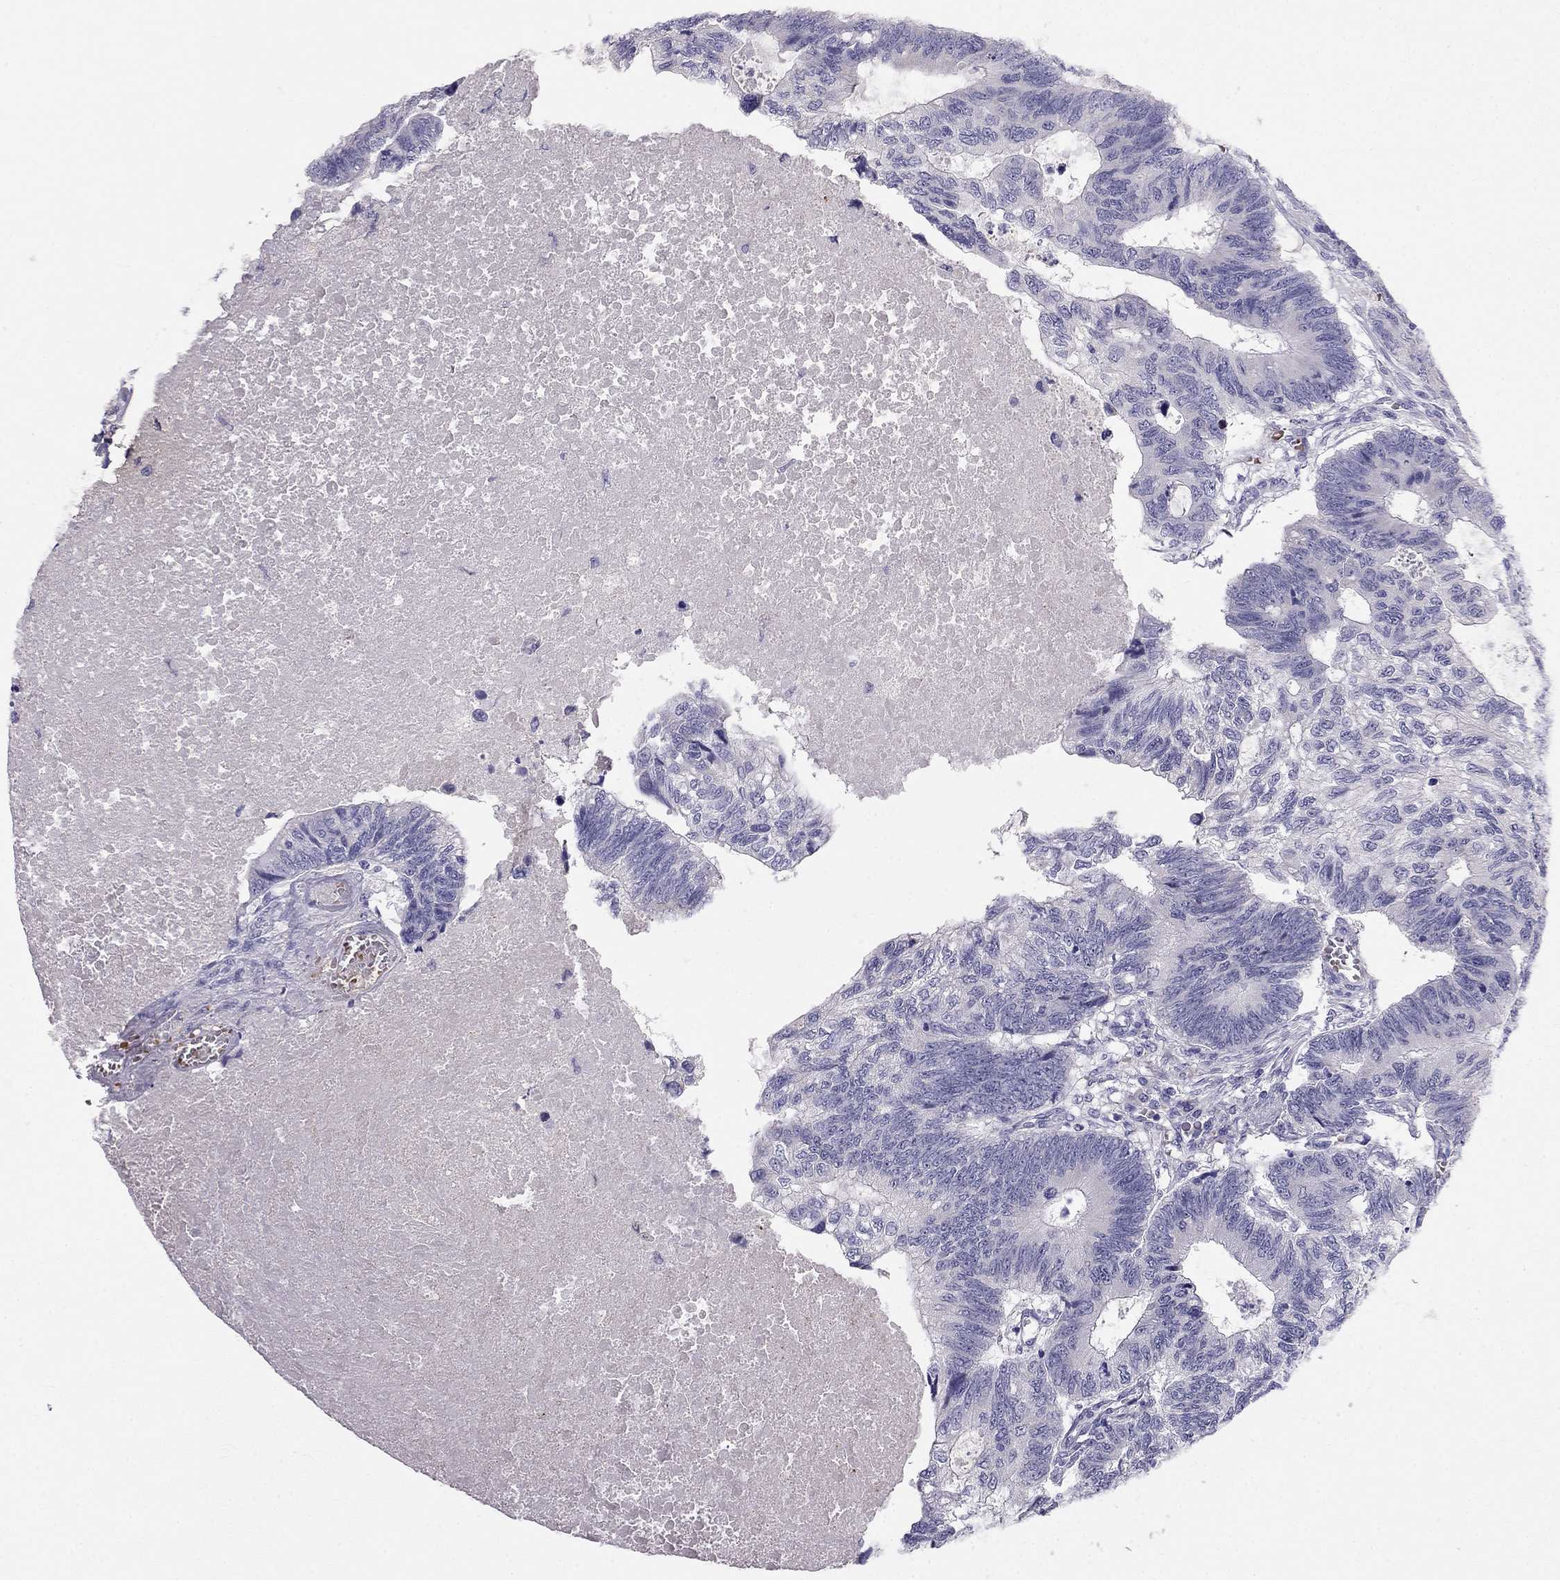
{"staining": {"intensity": "negative", "quantity": "none", "location": "none"}, "tissue": "colorectal cancer", "cell_type": "Tumor cells", "image_type": "cancer", "snomed": [{"axis": "morphology", "description": "Adenocarcinoma, NOS"}, {"axis": "topography", "description": "Colon"}], "caption": "Colorectal cancer was stained to show a protein in brown. There is no significant expression in tumor cells.", "gene": "RHD", "patient": {"sex": "female", "age": 77}}